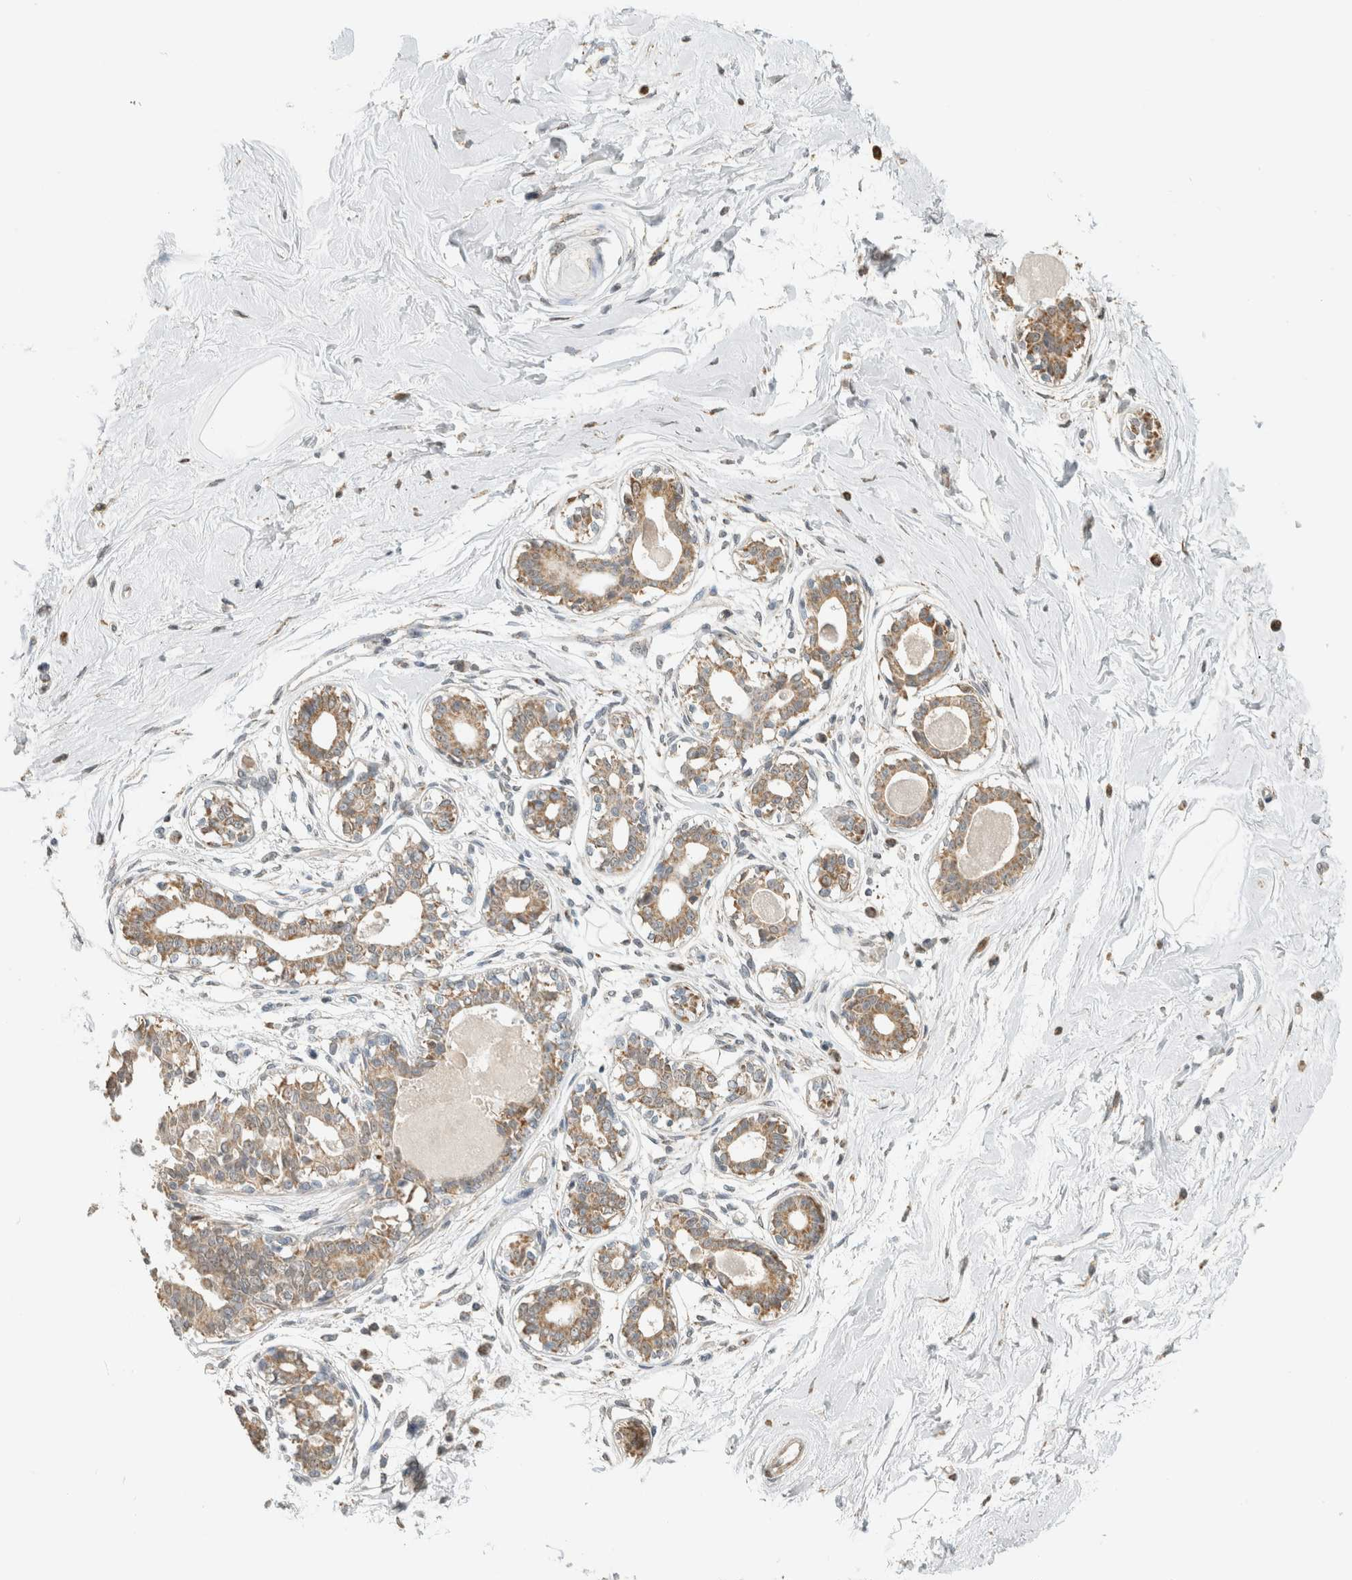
{"staining": {"intensity": "negative", "quantity": "none", "location": "none"}, "tissue": "breast", "cell_type": "Adipocytes", "image_type": "normal", "snomed": [{"axis": "morphology", "description": "Normal tissue, NOS"}, {"axis": "topography", "description": "Breast"}], "caption": "Human breast stained for a protein using IHC exhibits no expression in adipocytes.", "gene": "CAPG", "patient": {"sex": "female", "age": 45}}